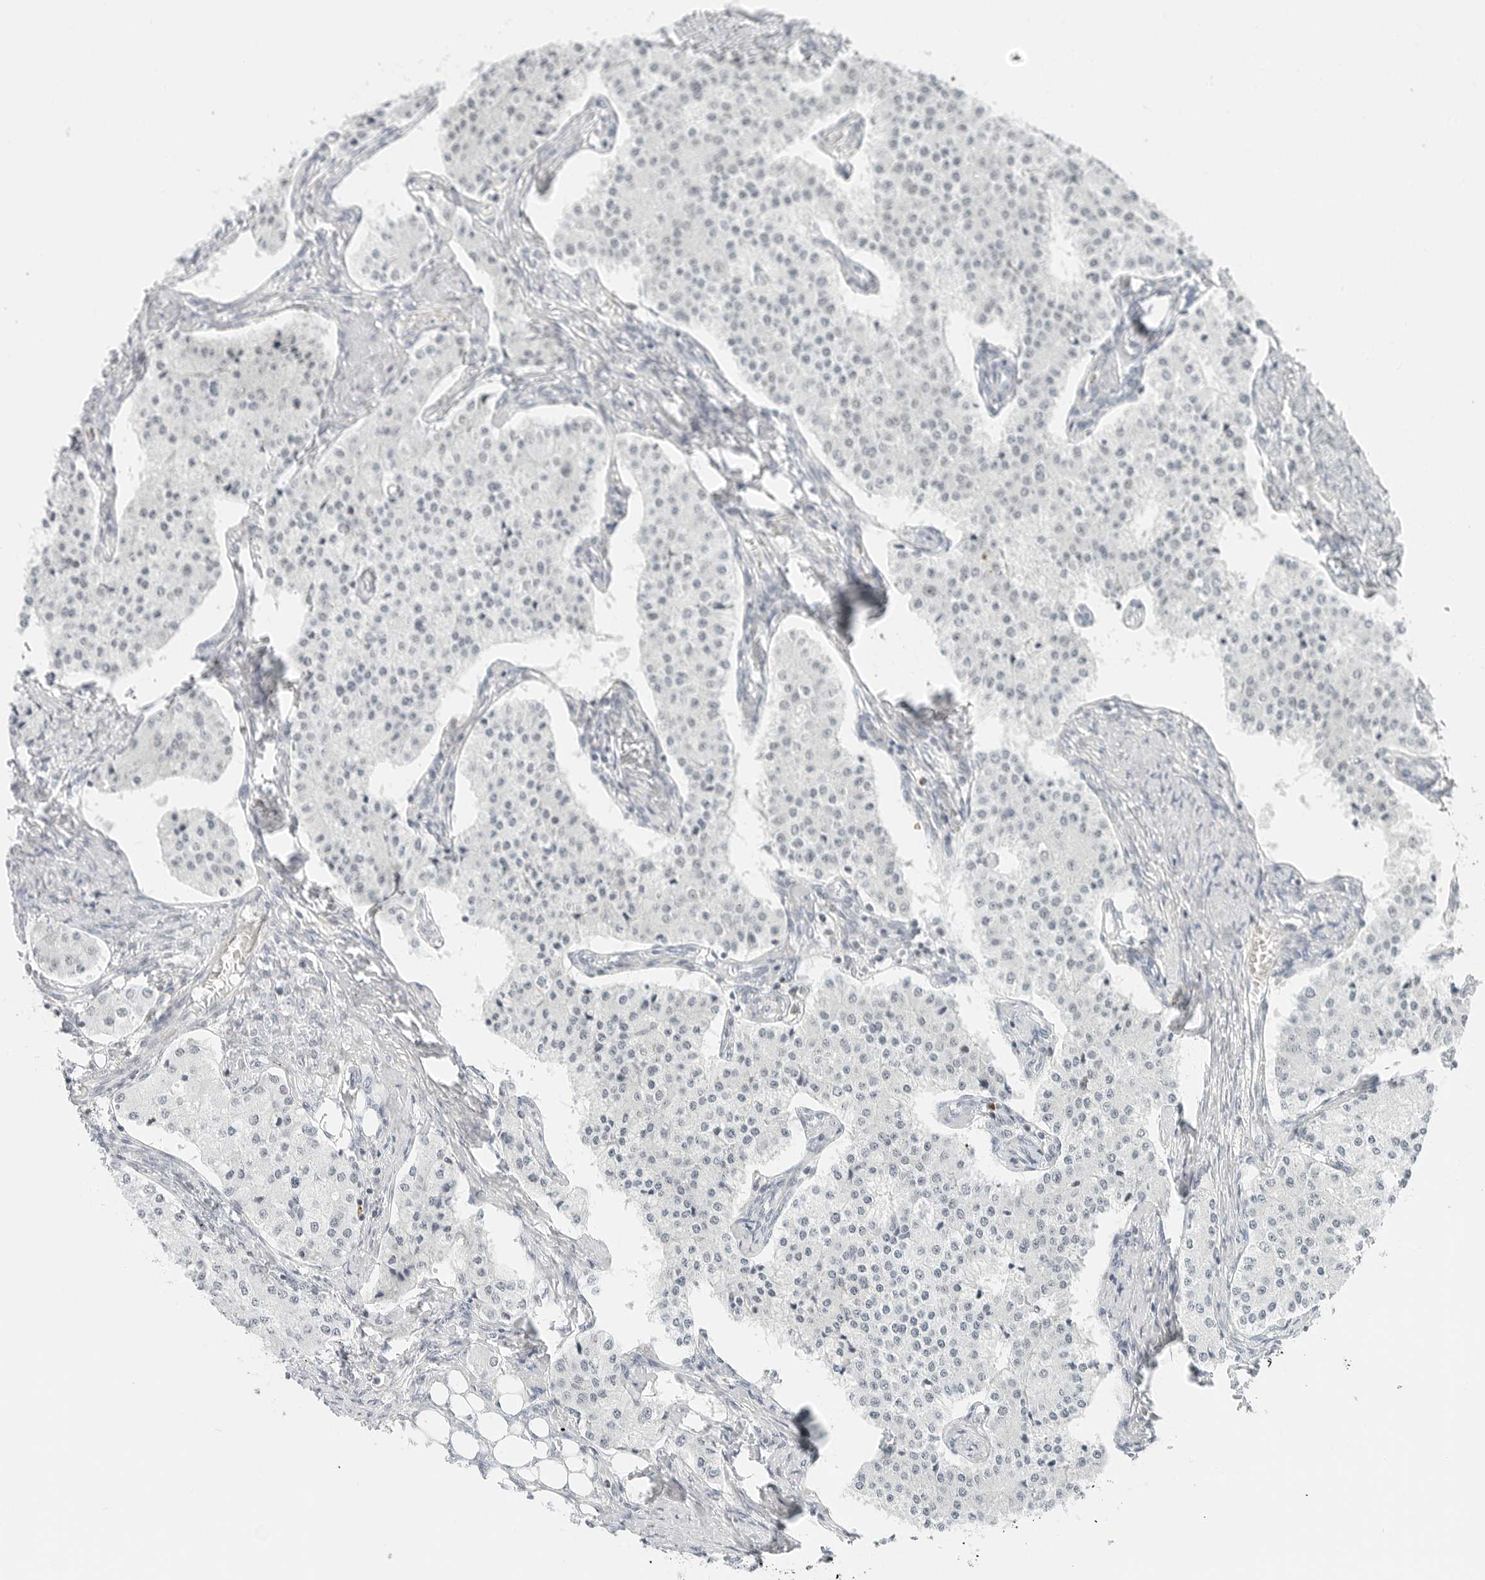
{"staining": {"intensity": "negative", "quantity": "none", "location": "none"}, "tissue": "carcinoid", "cell_type": "Tumor cells", "image_type": "cancer", "snomed": [{"axis": "morphology", "description": "Carcinoid, malignant, NOS"}, {"axis": "topography", "description": "Colon"}], "caption": "Tumor cells are negative for protein expression in human malignant carcinoid. (Brightfield microscopy of DAB (3,3'-diaminobenzidine) IHC at high magnification).", "gene": "CRTC2", "patient": {"sex": "female", "age": 52}}